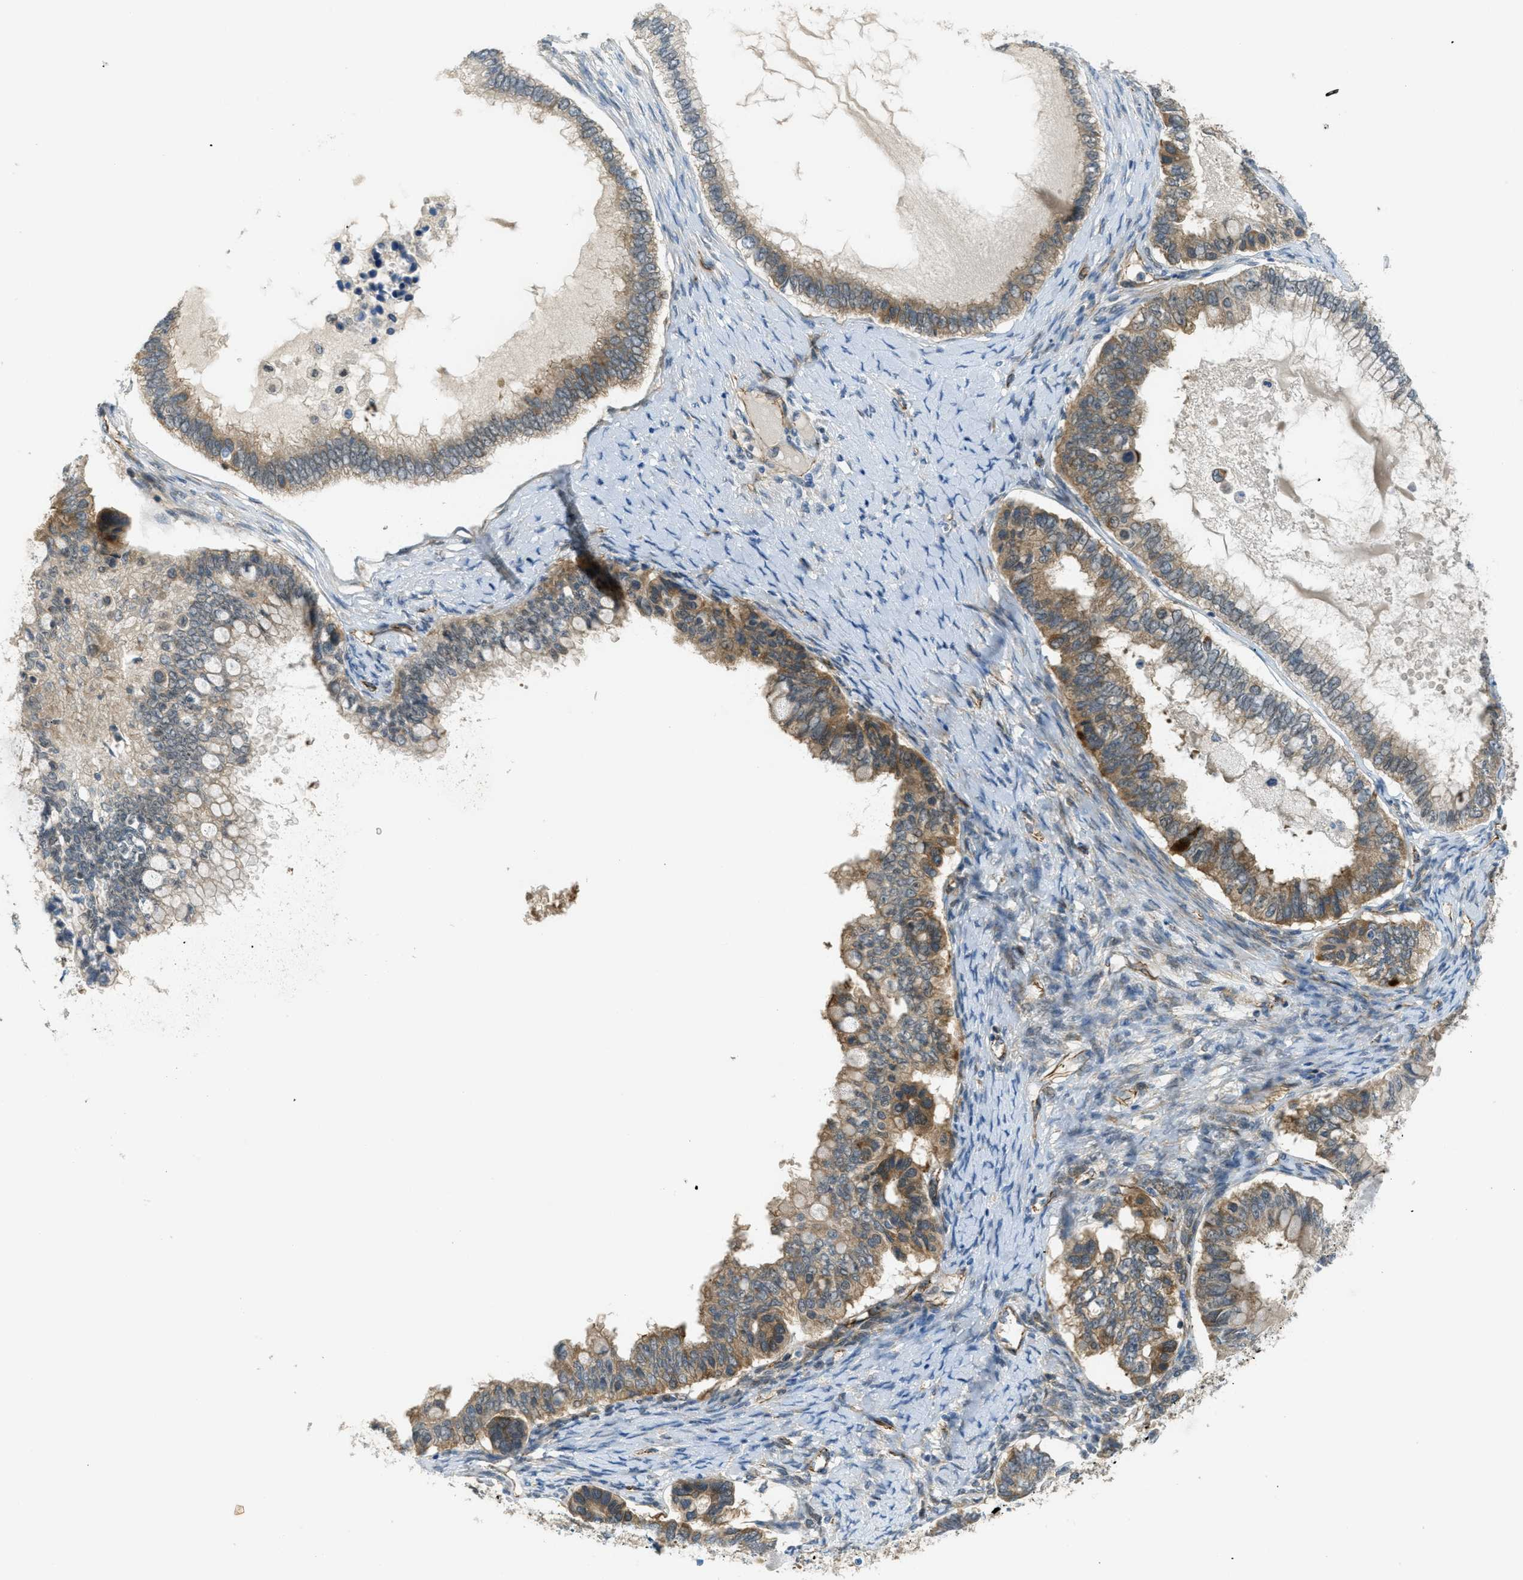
{"staining": {"intensity": "moderate", "quantity": ">75%", "location": "cytoplasmic/membranous"}, "tissue": "ovarian cancer", "cell_type": "Tumor cells", "image_type": "cancer", "snomed": [{"axis": "morphology", "description": "Cystadenocarcinoma, mucinous, NOS"}, {"axis": "topography", "description": "Ovary"}], "caption": "Protein staining of mucinous cystadenocarcinoma (ovarian) tissue exhibits moderate cytoplasmic/membranous positivity in about >75% of tumor cells. The protein of interest is stained brown, and the nuclei are stained in blue (DAB (3,3'-diaminobenzidine) IHC with brightfield microscopy, high magnification).", "gene": "JCAD", "patient": {"sex": "female", "age": 80}}